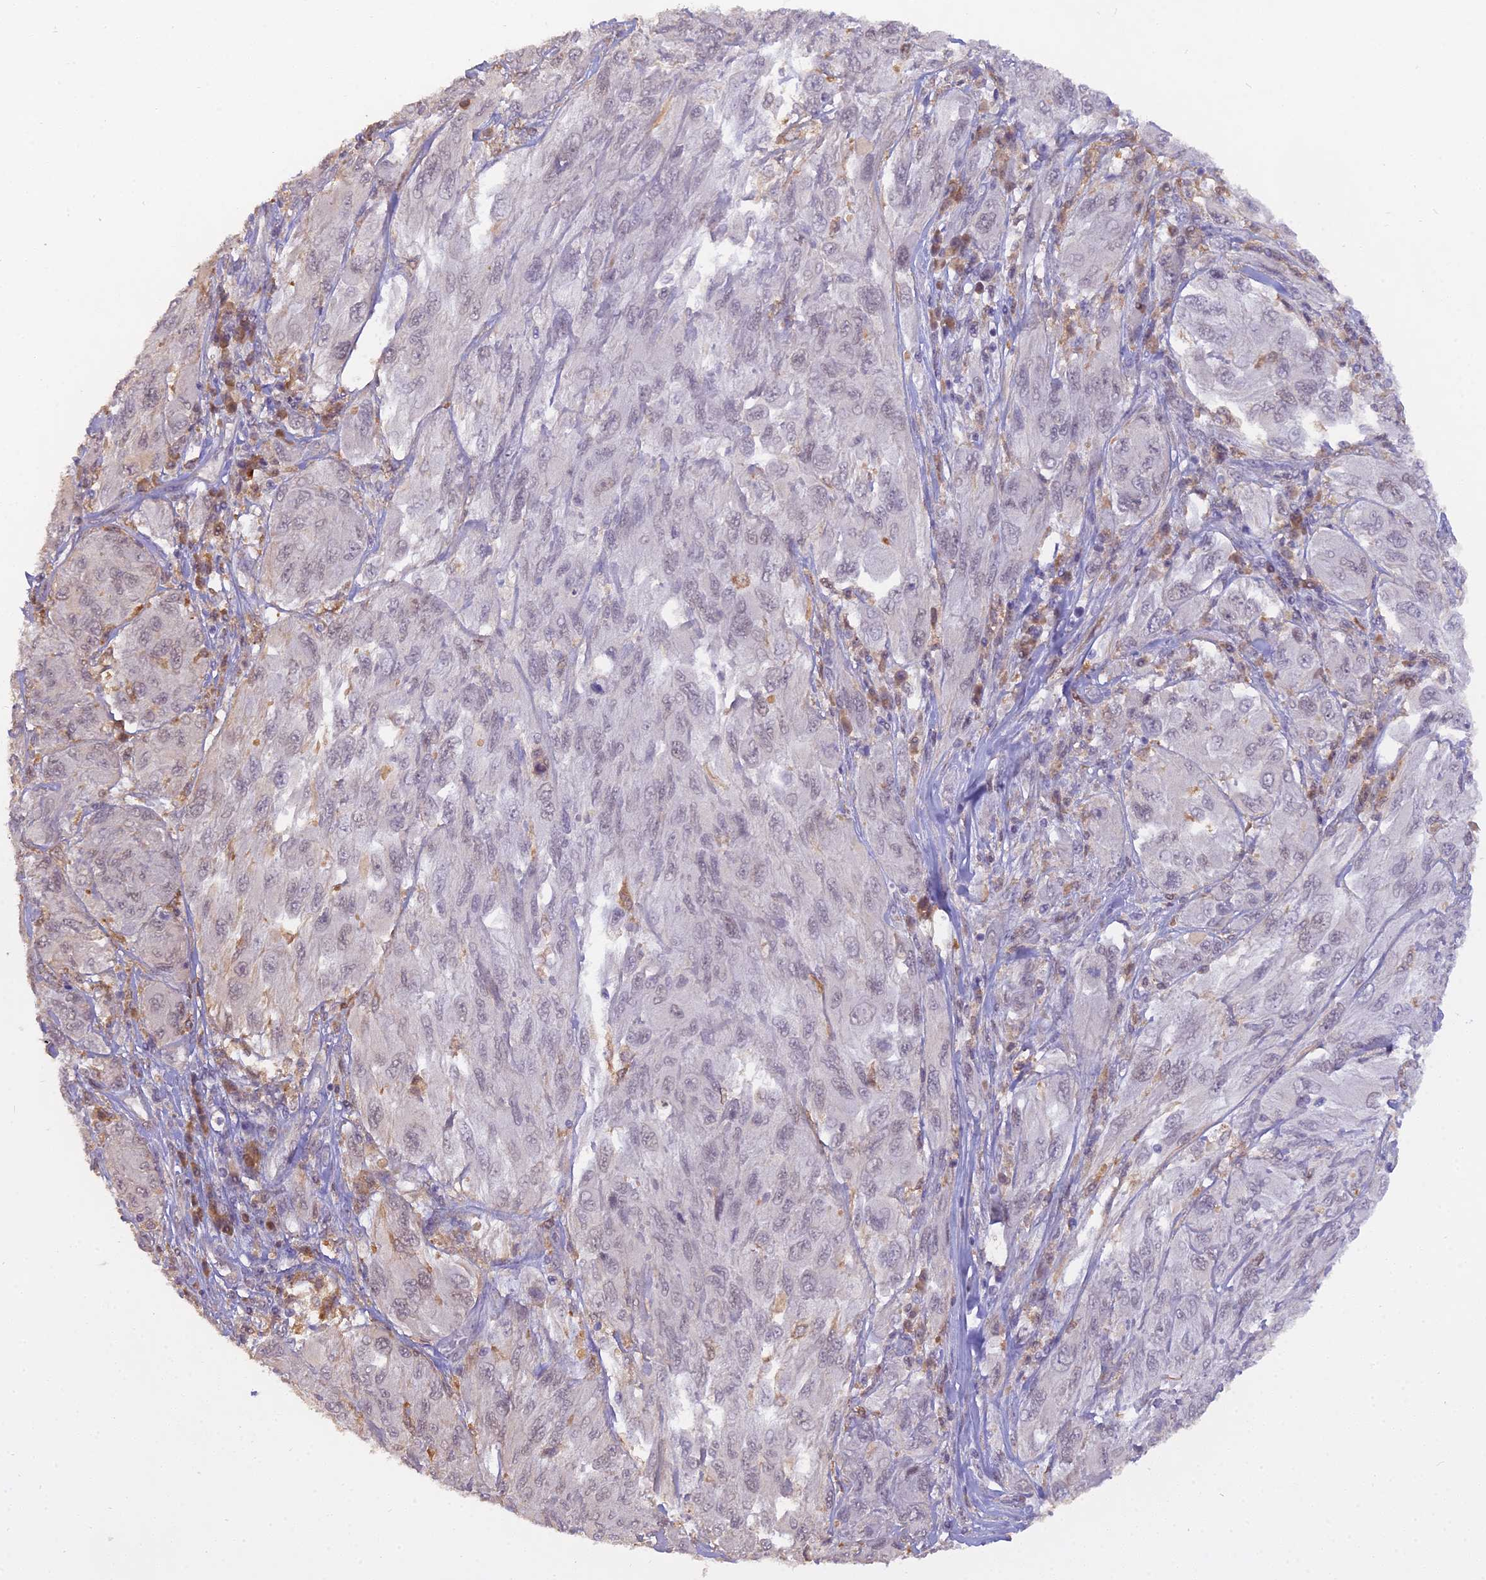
{"staining": {"intensity": "negative", "quantity": "none", "location": "none"}, "tissue": "melanoma", "cell_type": "Tumor cells", "image_type": "cancer", "snomed": [{"axis": "morphology", "description": "Malignant melanoma, NOS"}, {"axis": "topography", "description": "Skin"}], "caption": "This photomicrograph is of melanoma stained with immunohistochemistry (IHC) to label a protein in brown with the nuclei are counter-stained blue. There is no staining in tumor cells. The staining is performed using DAB brown chromogen with nuclei counter-stained in using hematoxylin.", "gene": "BLNK", "patient": {"sex": "female", "age": 91}}